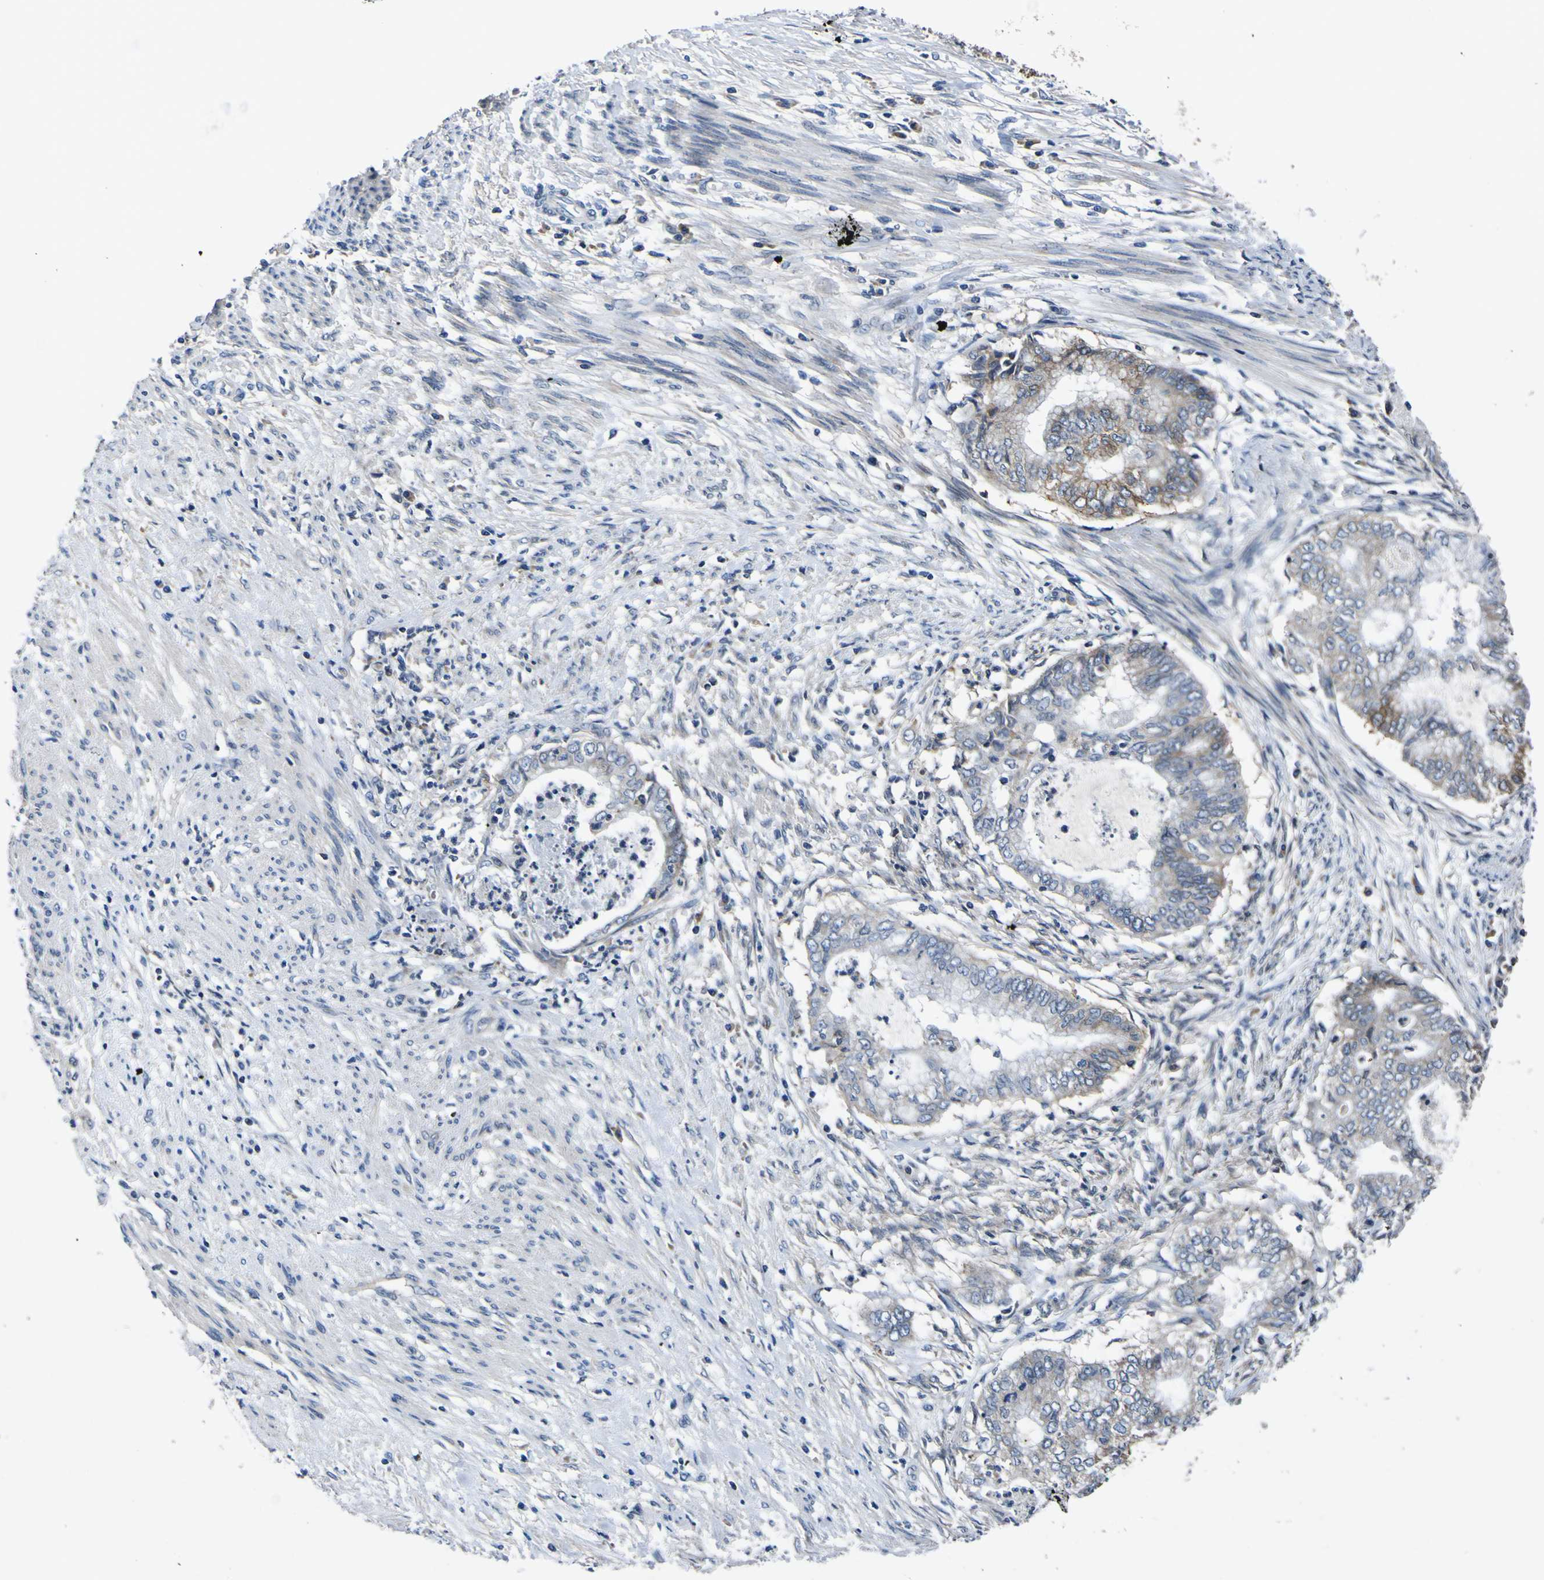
{"staining": {"intensity": "strong", "quantity": "<25%", "location": "cytoplasmic/membranous"}, "tissue": "endometrial cancer", "cell_type": "Tumor cells", "image_type": "cancer", "snomed": [{"axis": "morphology", "description": "Necrosis, NOS"}, {"axis": "morphology", "description": "Adenocarcinoma, NOS"}, {"axis": "topography", "description": "Endometrium"}], "caption": "Protein positivity by immunohistochemistry (IHC) displays strong cytoplasmic/membranous expression in approximately <25% of tumor cells in adenocarcinoma (endometrial).", "gene": "EPHB4", "patient": {"sex": "female", "age": 79}}